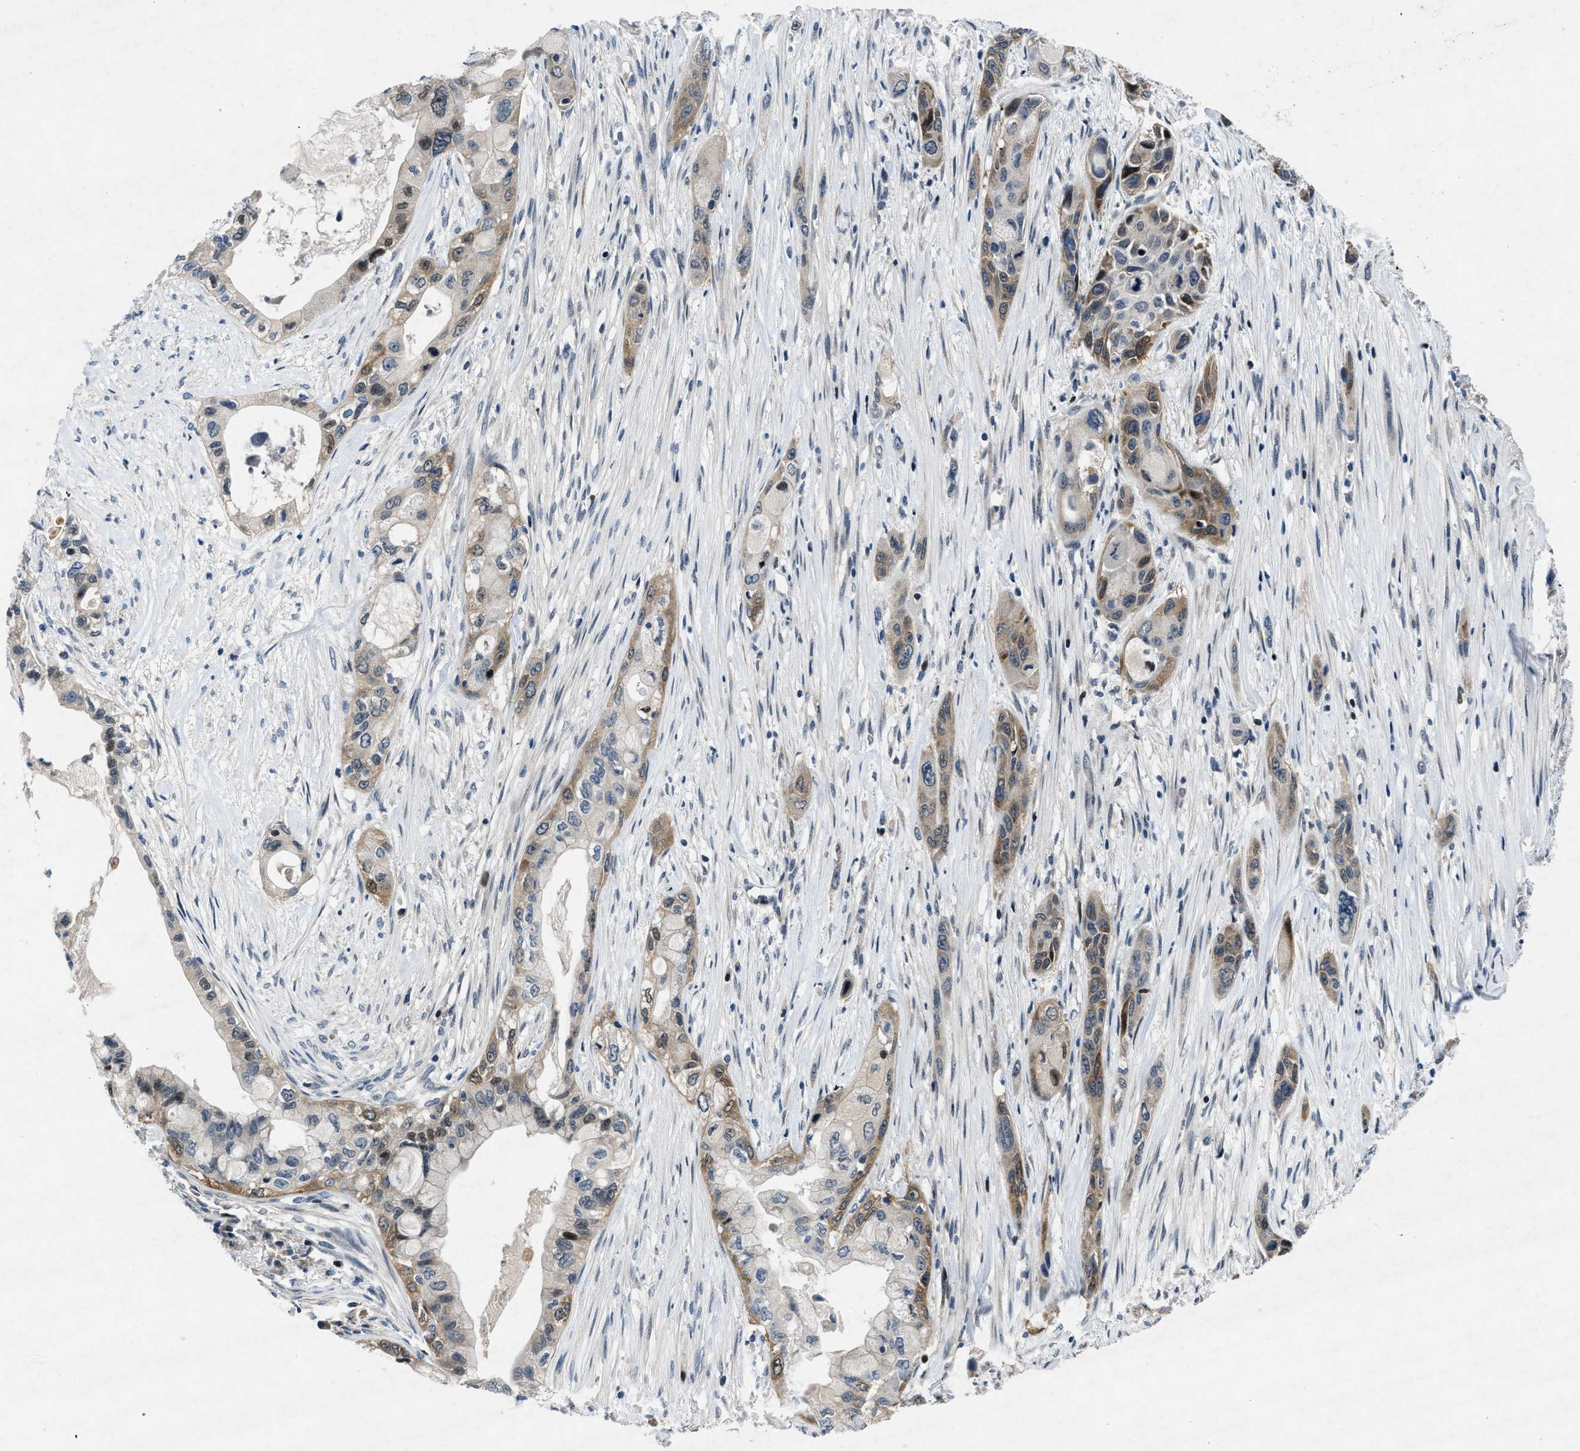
{"staining": {"intensity": "moderate", "quantity": ">75%", "location": "cytoplasmic/membranous,nuclear"}, "tissue": "pancreatic cancer", "cell_type": "Tumor cells", "image_type": "cancer", "snomed": [{"axis": "morphology", "description": "Adenocarcinoma, NOS"}, {"axis": "topography", "description": "Pancreas"}], "caption": "A brown stain highlights moderate cytoplasmic/membranous and nuclear staining of a protein in human adenocarcinoma (pancreatic) tumor cells.", "gene": "PHLDA1", "patient": {"sex": "male", "age": 53}}